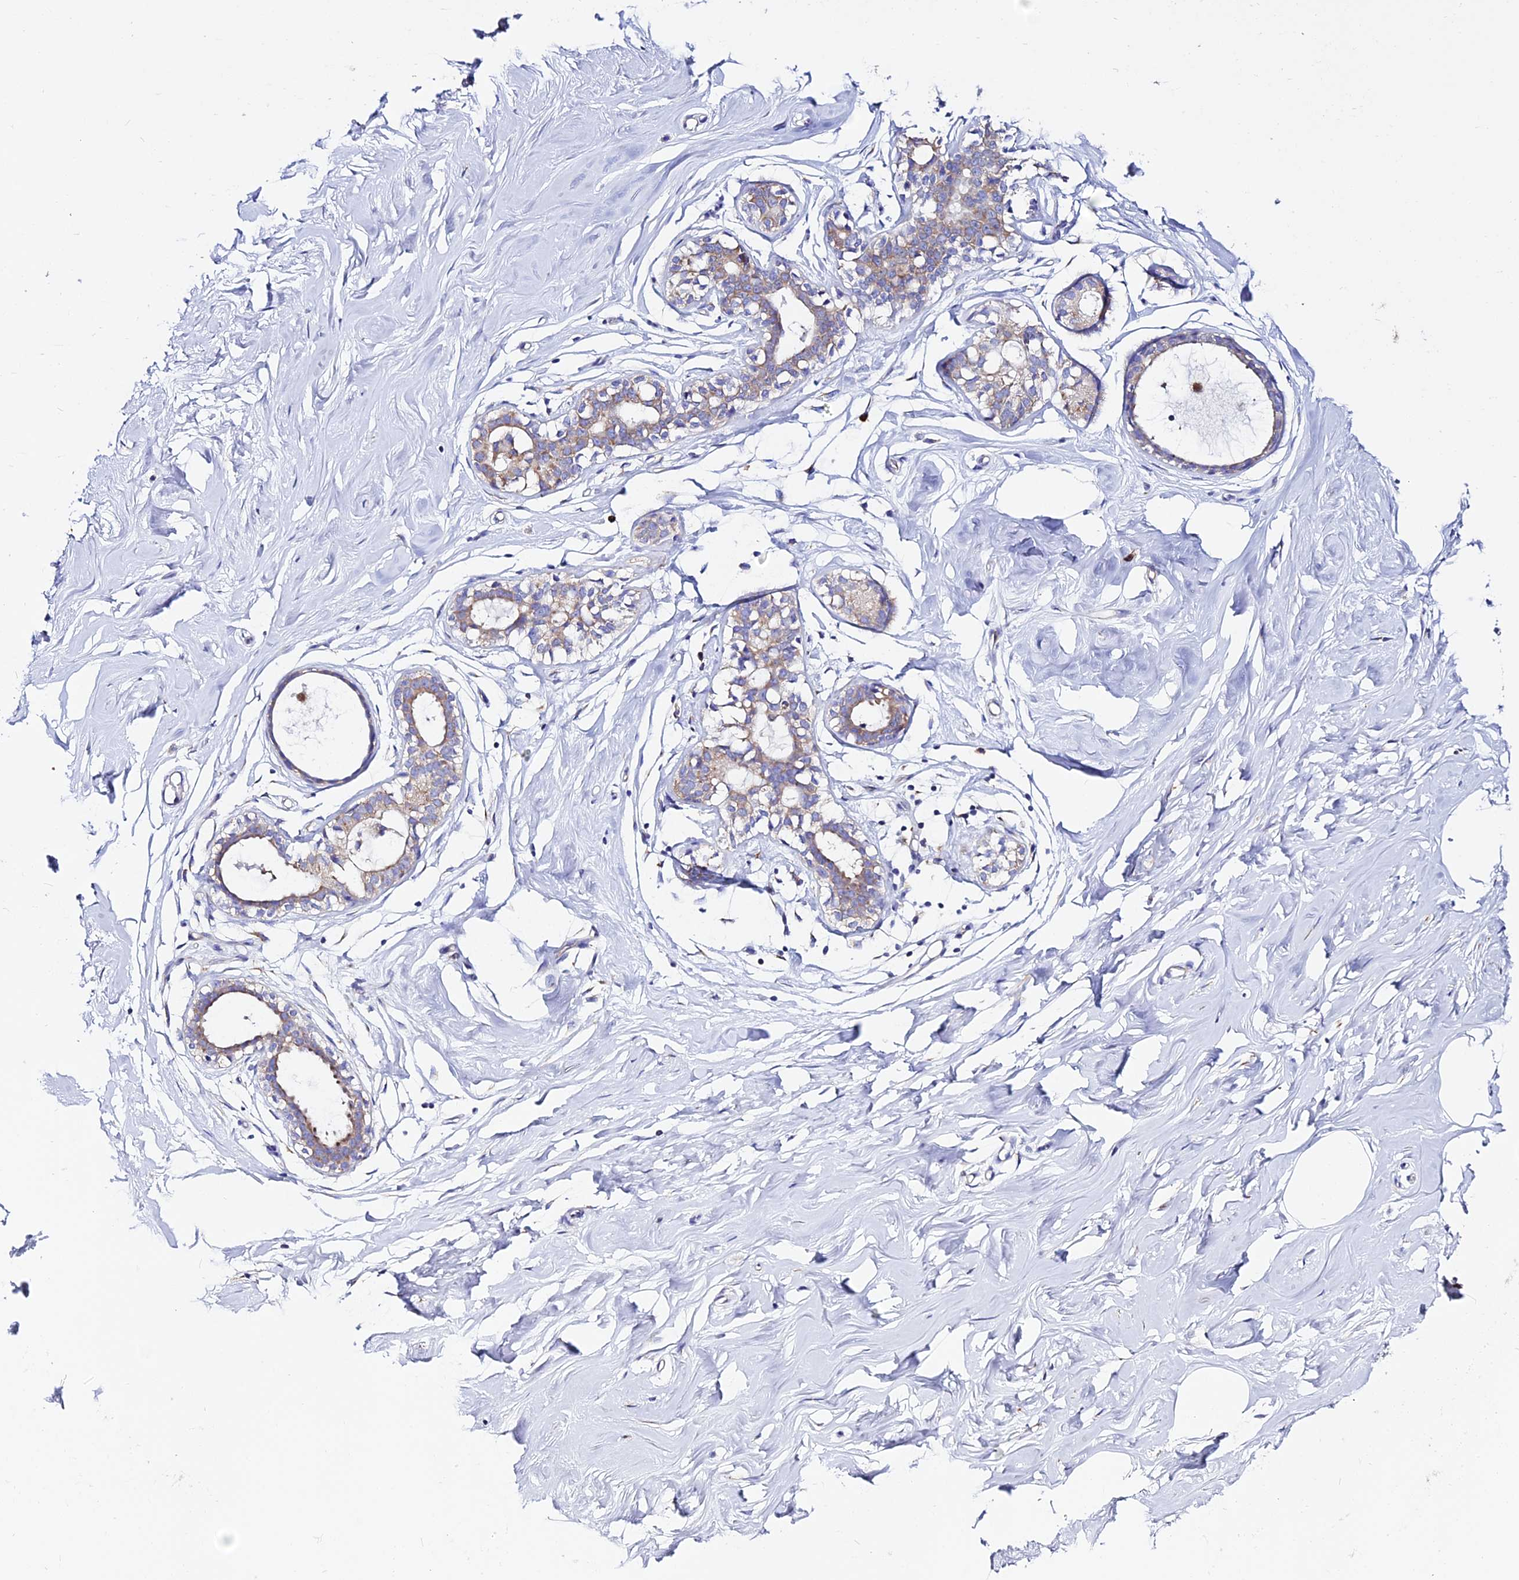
{"staining": {"intensity": "negative", "quantity": "none", "location": "none"}, "tissue": "breast", "cell_type": "Adipocytes", "image_type": "normal", "snomed": [{"axis": "morphology", "description": "Normal tissue, NOS"}, {"axis": "morphology", "description": "Adenoma, NOS"}, {"axis": "topography", "description": "Breast"}], "caption": "Human breast stained for a protein using immunohistochemistry exhibits no expression in adipocytes.", "gene": "EEF1G", "patient": {"sex": "female", "age": 23}}